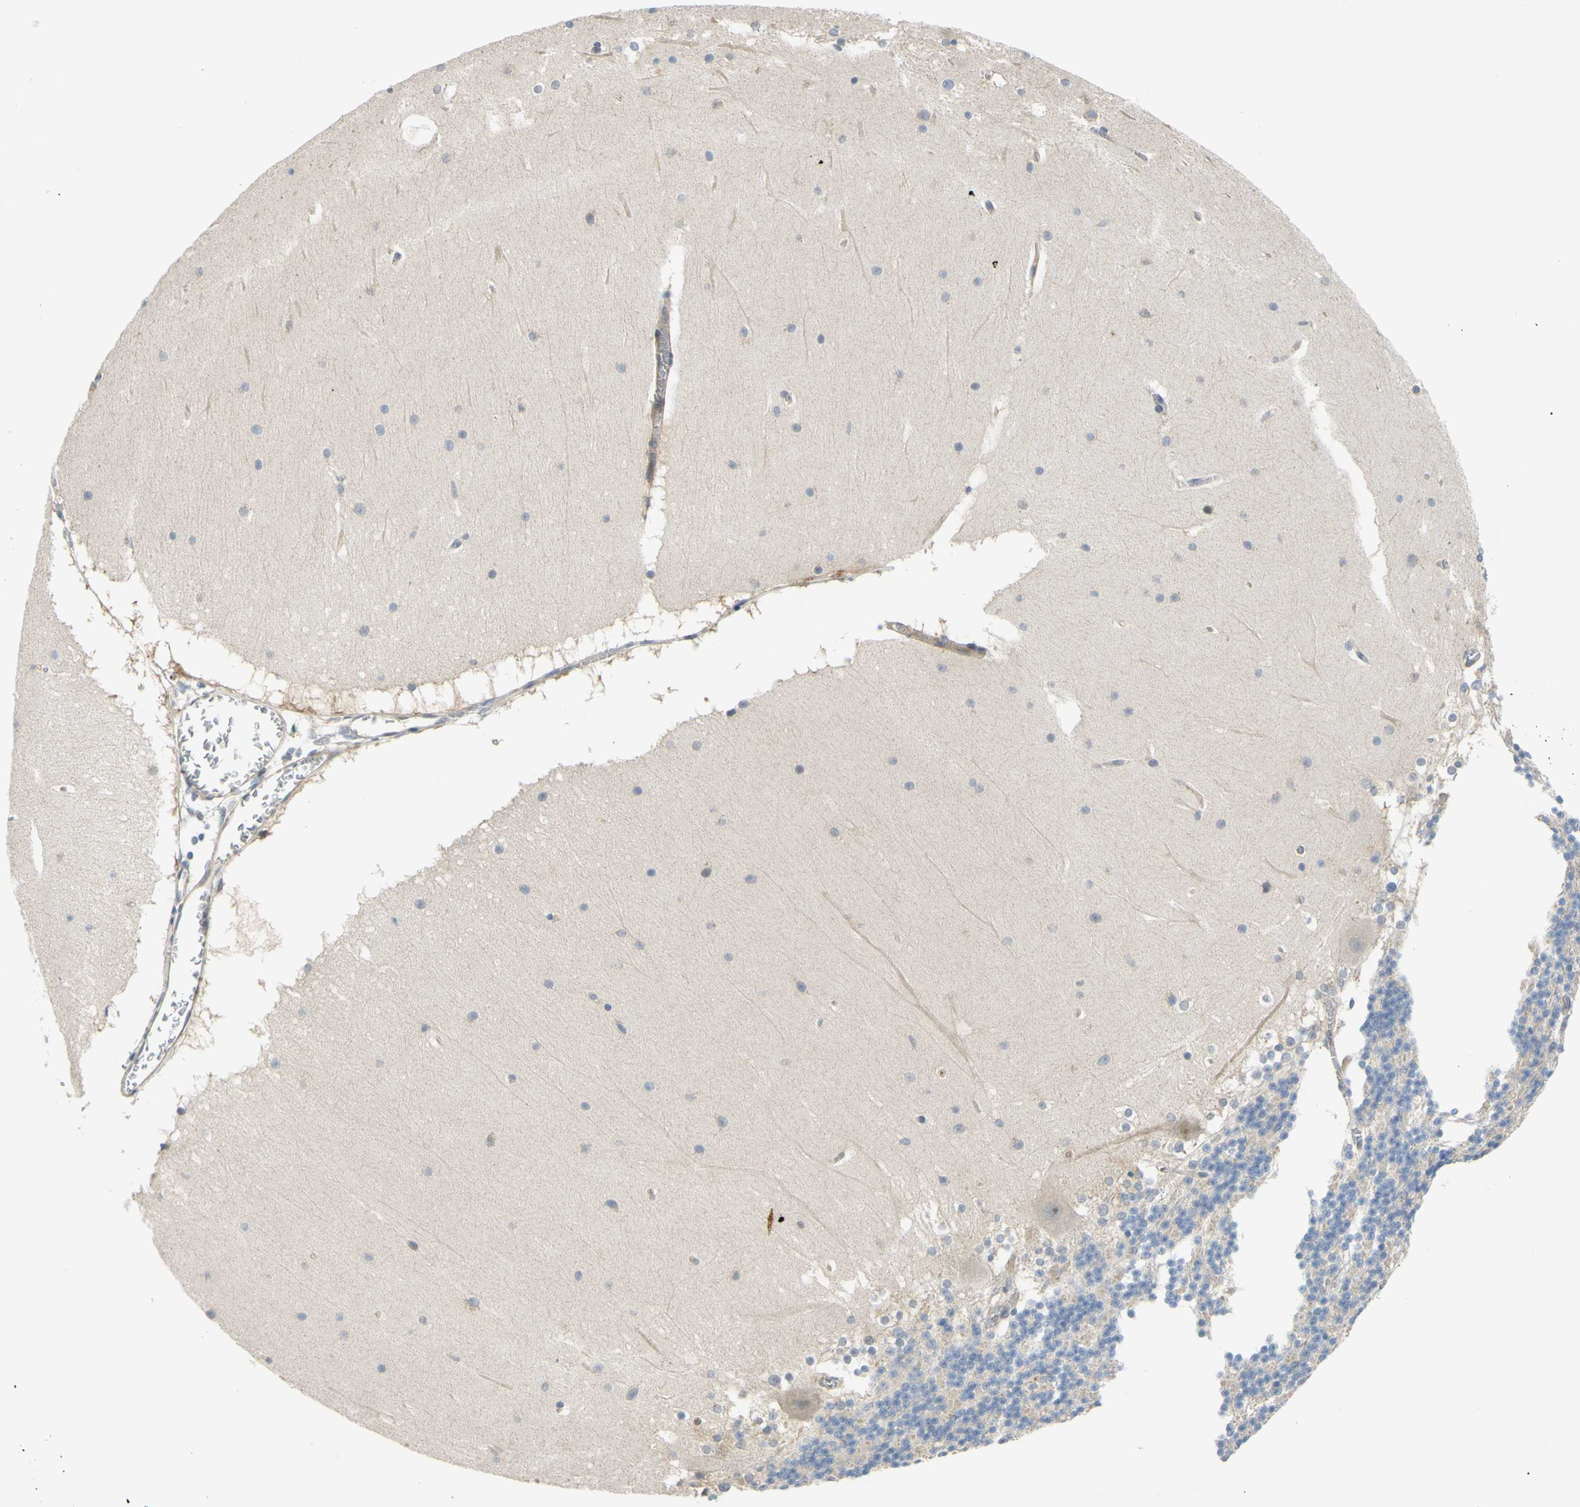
{"staining": {"intensity": "negative", "quantity": "none", "location": "none"}, "tissue": "cerebellum", "cell_type": "Cells in granular layer", "image_type": "normal", "snomed": [{"axis": "morphology", "description": "Normal tissue, NOS"}, {"axis": "topography", "description": "Cerebellum"}], "caption": "Histopathology image shows no protein positivity in cells in granular layer of benign cerebellum. Brightfield microscopy of immunohistochemistry (IHC) stained with DAB (3,3'-diaminobenzidine) (brown) and hematoxylin (blue), captured at high magnification.", "gene": "CCNB2", "patient": {"sex": "female", "age": 19}}